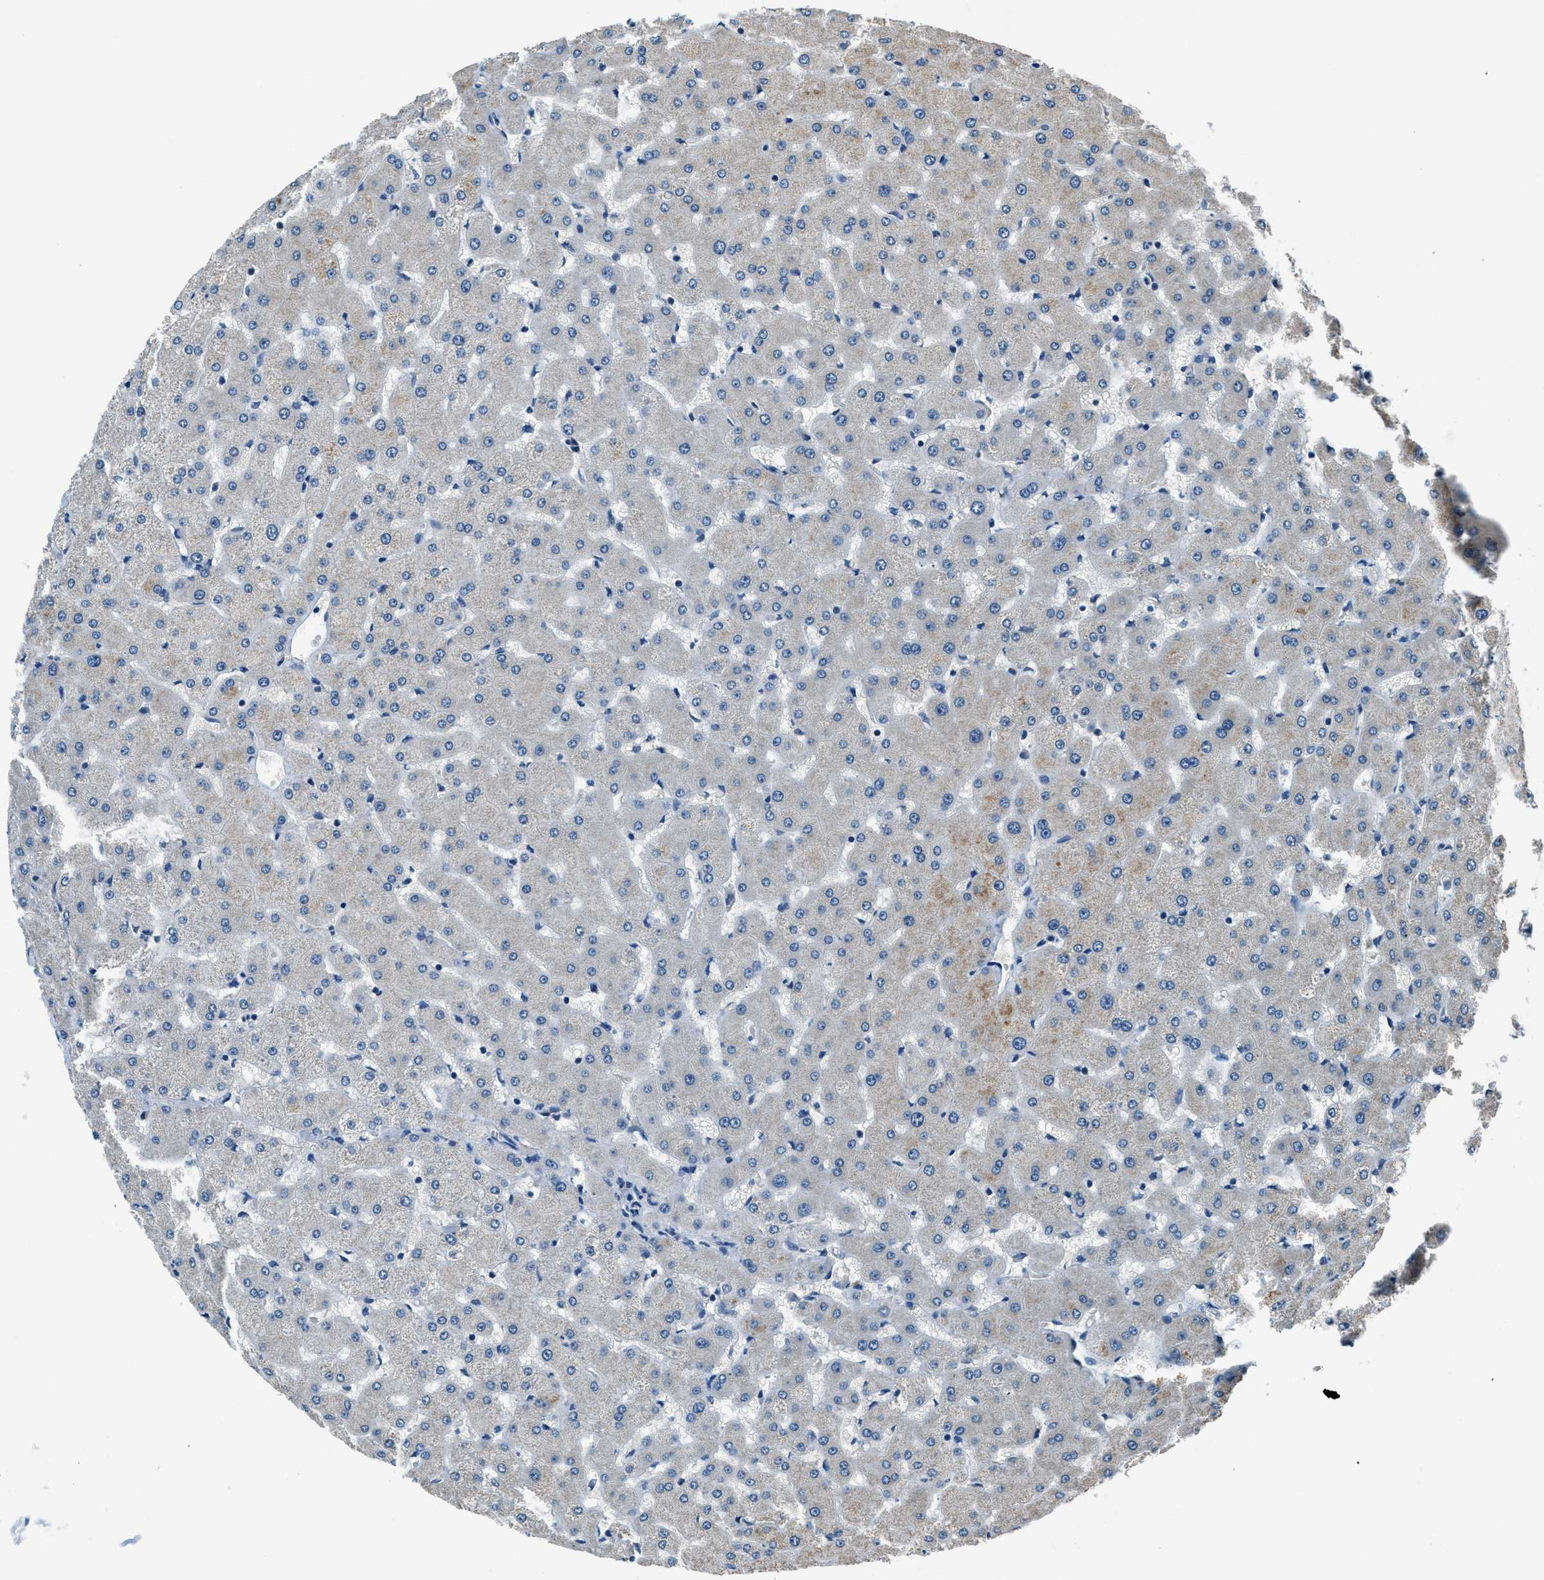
{"staining": {"intensity": "negative", "quantity": "none", "location": "none"}, "tissue": "liver", "cell_type": "Cholangiocytes", "image_type": "normal", "snomed": [{"axis": "morphology", "description": "Normal tissue, NOS"}, {"axis": "topography", "description": "Liver"}], "caption": "The immunohistochemistry image has no significant expression in cholangiocytes of liver.", "gene": "NME8", "patient": {"sex": "female", "age": 63}}